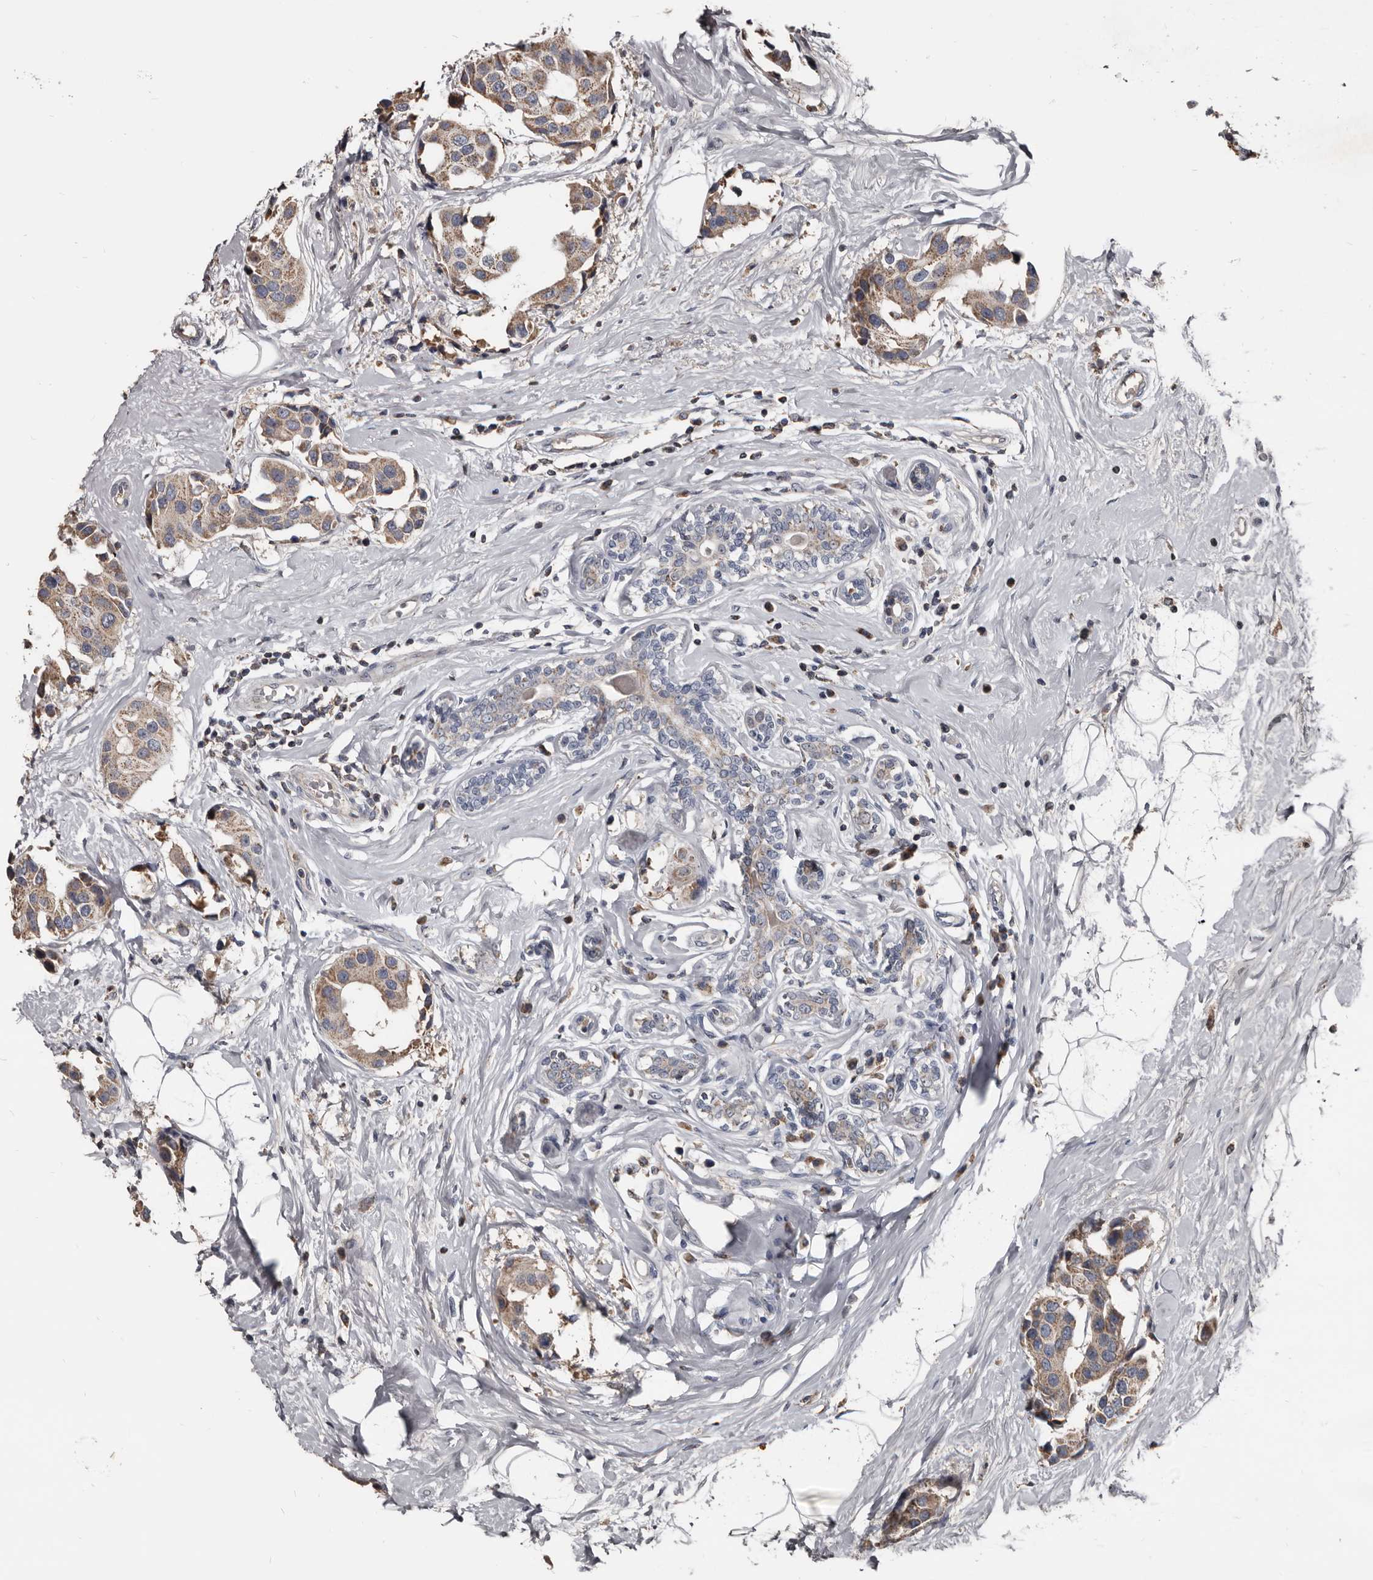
{"staining": {"intensity": "moderate", "quantity": ">75%", "location": "cytoplasmic/membranous"}, "tissue": "breast cancer", "cell_type": "Tumor cells", "image_type": "cancer", "snomed": [{"axis": "morphology", "description": "Normal tissue, NOS"}, {"axis": "morphology", "description": "Duct carcinoma"}, {"axis": "topography", "description": "Breast"}], "caption": "Breast infiltrating ductal carcinoma stained for a protein (brown) demonstrates moderate cytoplasmic/membranous positive expression in about >75% of tumor cells.", "gene": "GREB1", "patient": {"sex": "female", "age": 39}}